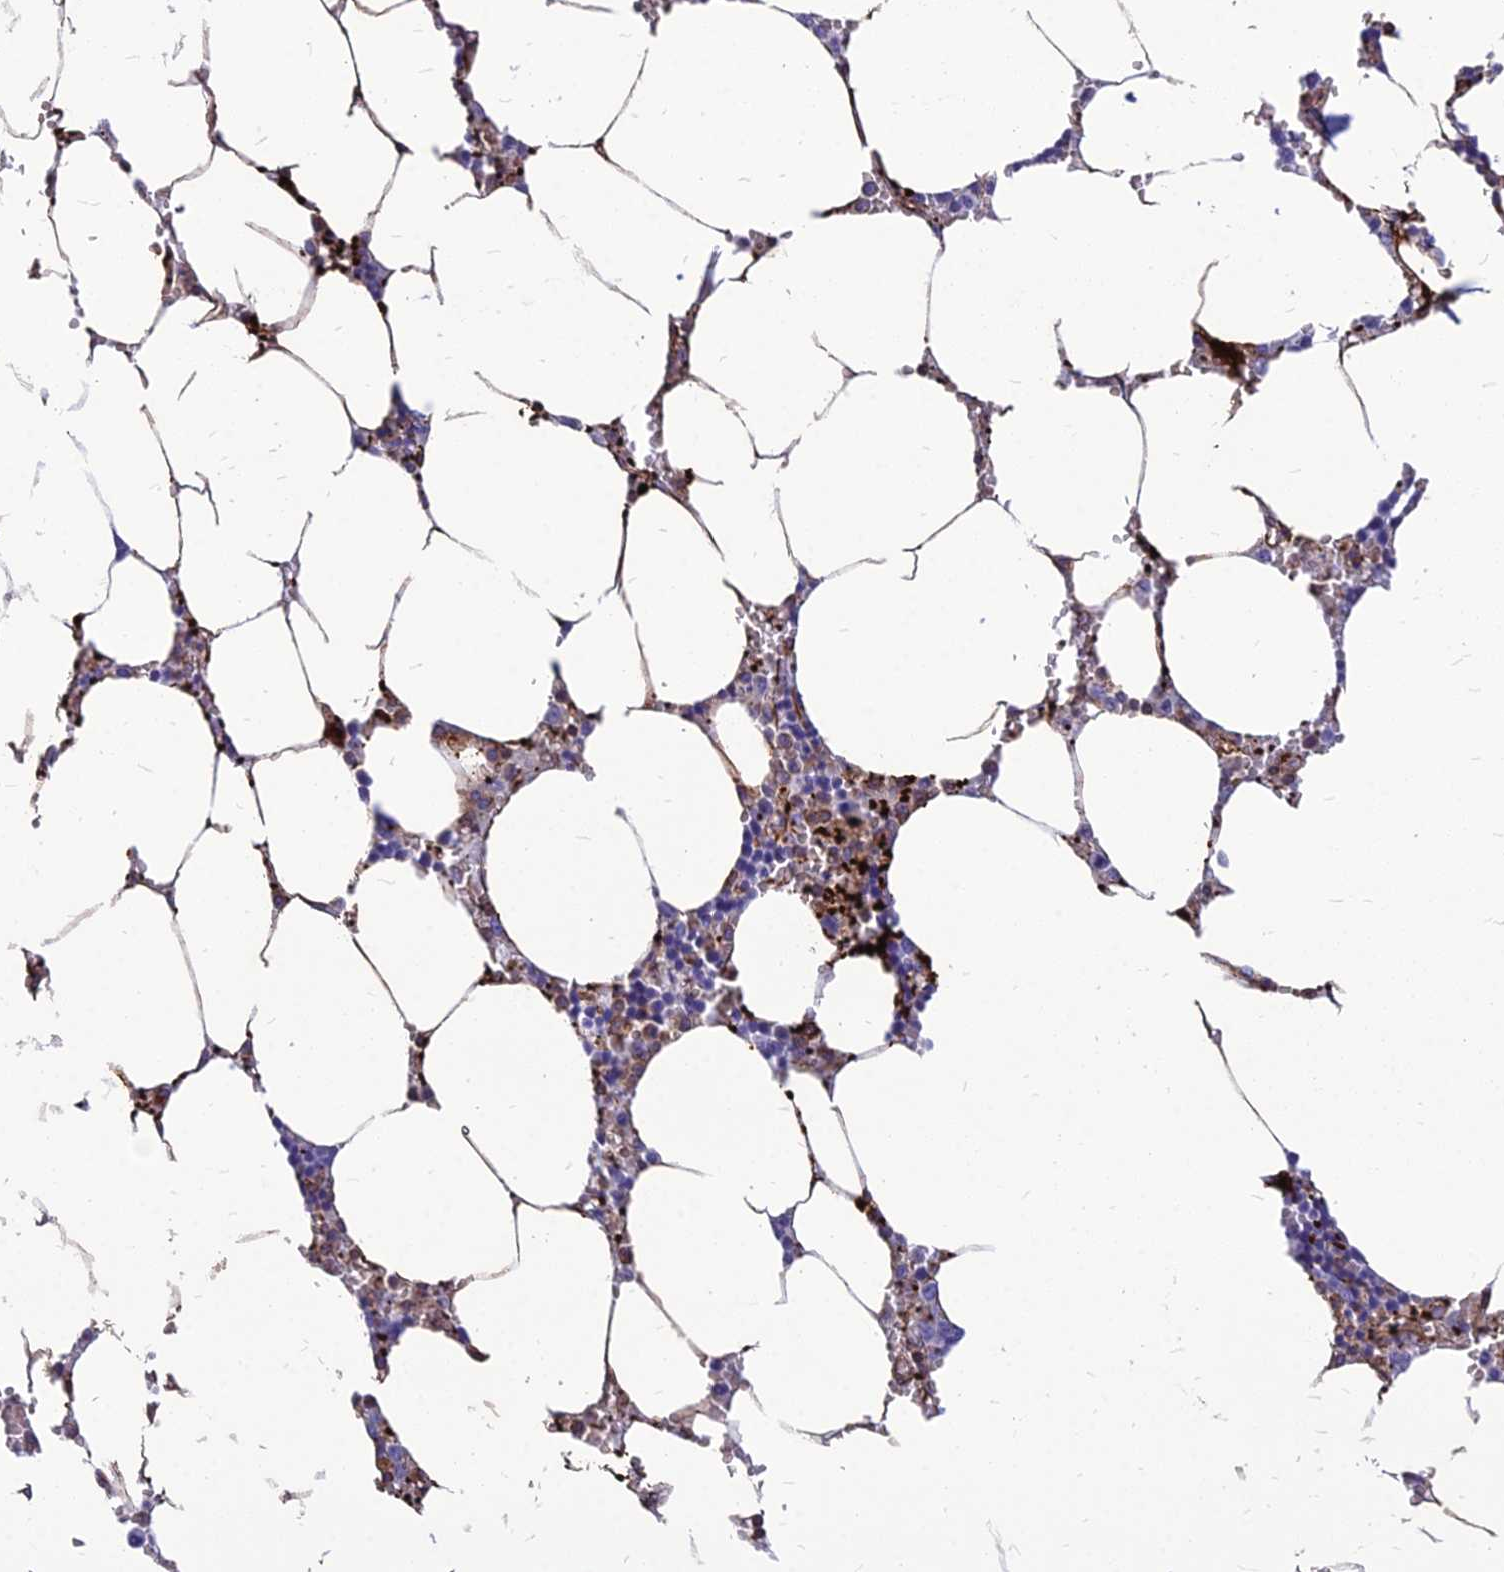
{"staining": {"intensity": "strong", "quantity": "<25%", "location": "cytoplasmic/membranous"}, "tissue": "bone marrow", "cell_type": "Hematopoietic cells", "image_type": "normal", "snomed": [{"axis": "morphology", "description": "Normal tissue, NOS"}, {"axis": "topography", "description": "Bone marrow"}], "caption": "Immunohistochemical staining of normal human bone marrow exhibits strong cytoplasmic/membranous protein staining in about <25% of hematopoietic cells. (DAB IHC with brightfield microscopy, high magnification).", "gene": "PSMD11", "patient": {"sex": "male", "age": 70}}